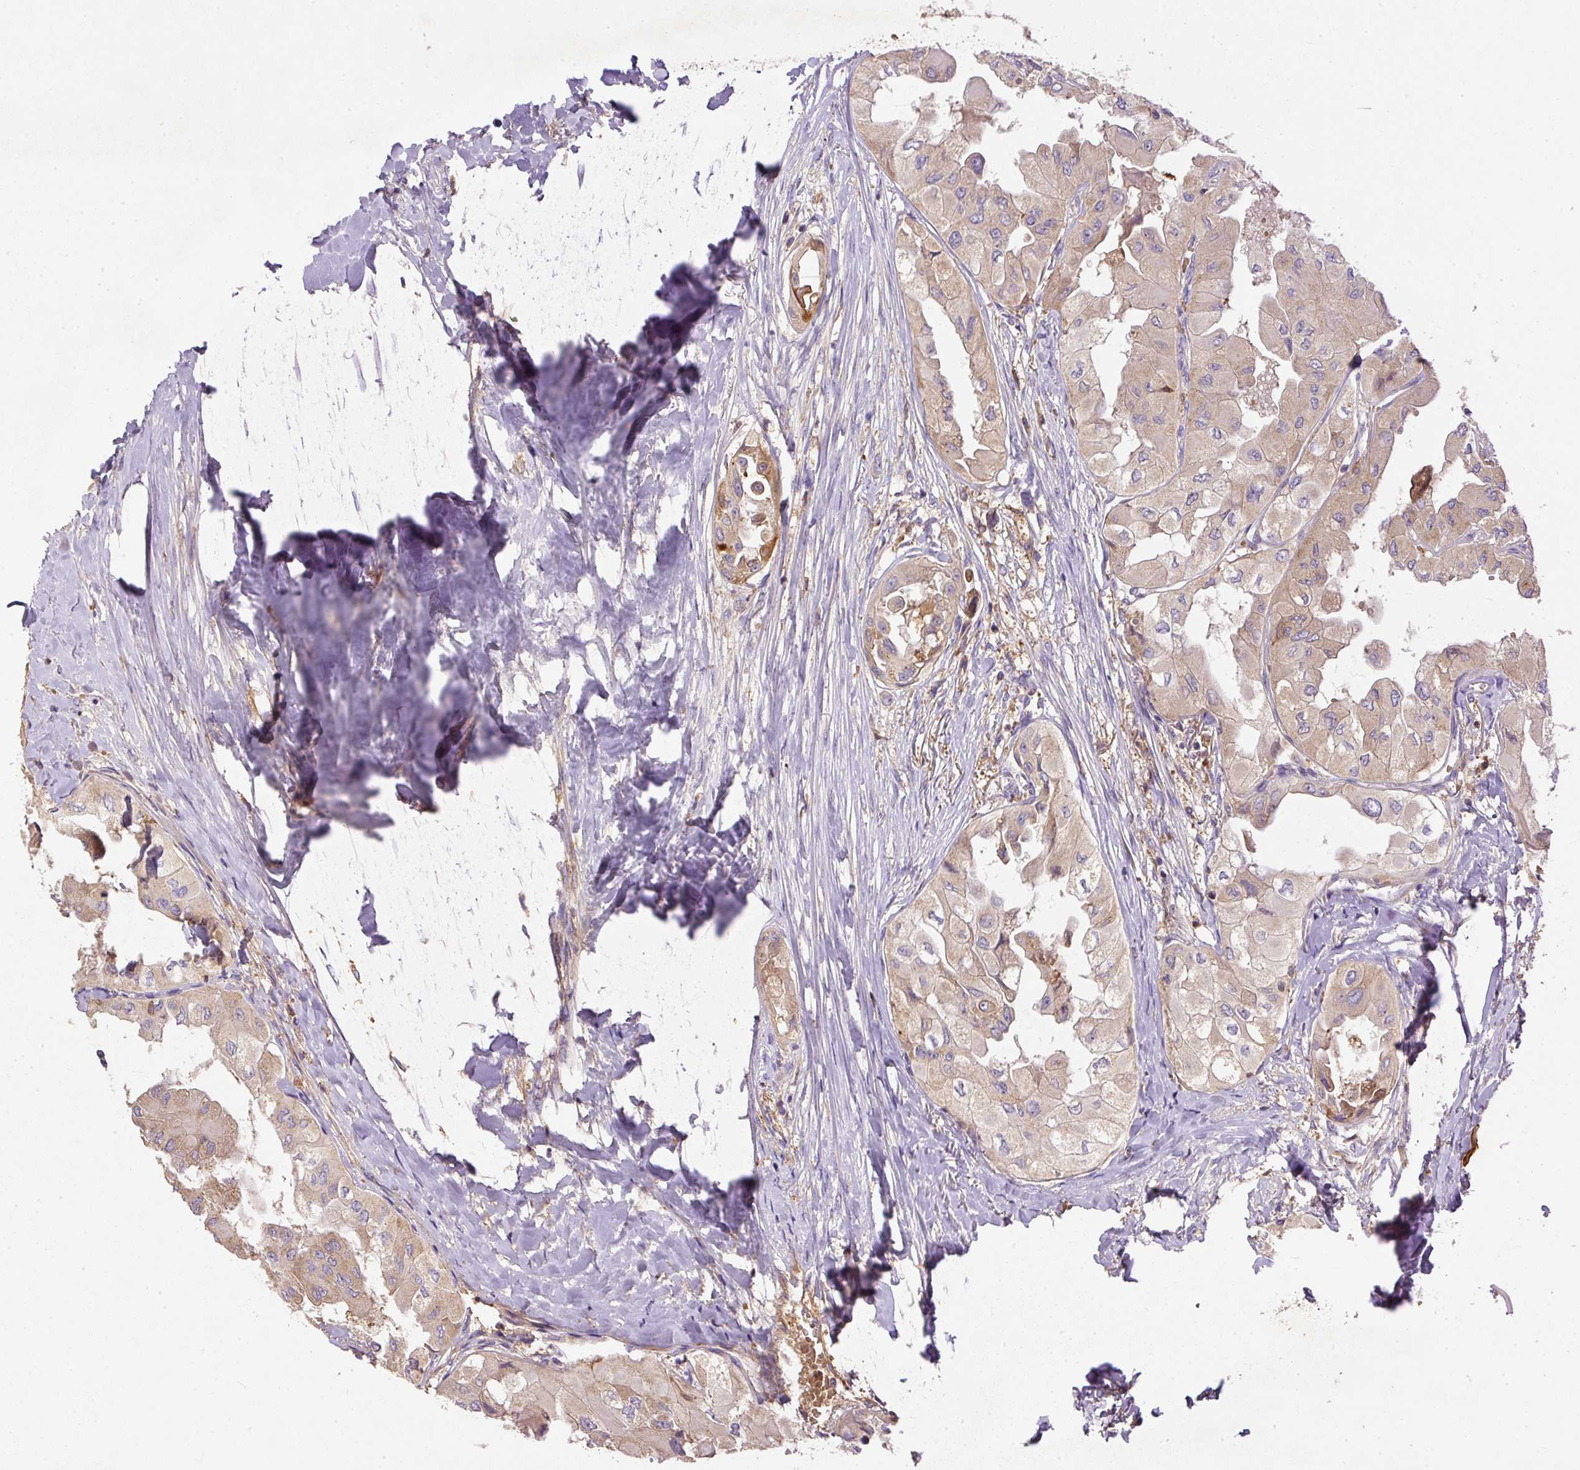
{"staining": {"intensity": "weak", "quantity": "25%-75%", "location": "cytoplasmic/membranous"}, "tissue": "thyroid cancer", "cell_type": "Tumor cells", "image_type": "cancer", "snomed": [{"axis": "morphology", "description": "Normal tissue, NOS"}, {"axis": "morphology", "description": "Papillary adenocarcinoma, NOS"}, {"axis": "topography", "description": "Thyroid gland"}], "caption": "Tumor cells exhibit weak cytoplasmic/membranous positivity in about 25%-75% of cells in thyroid papillary adenocarcinoma.", "gene": "DAPK1", "patient": {"sex": "female", "age": 59}}